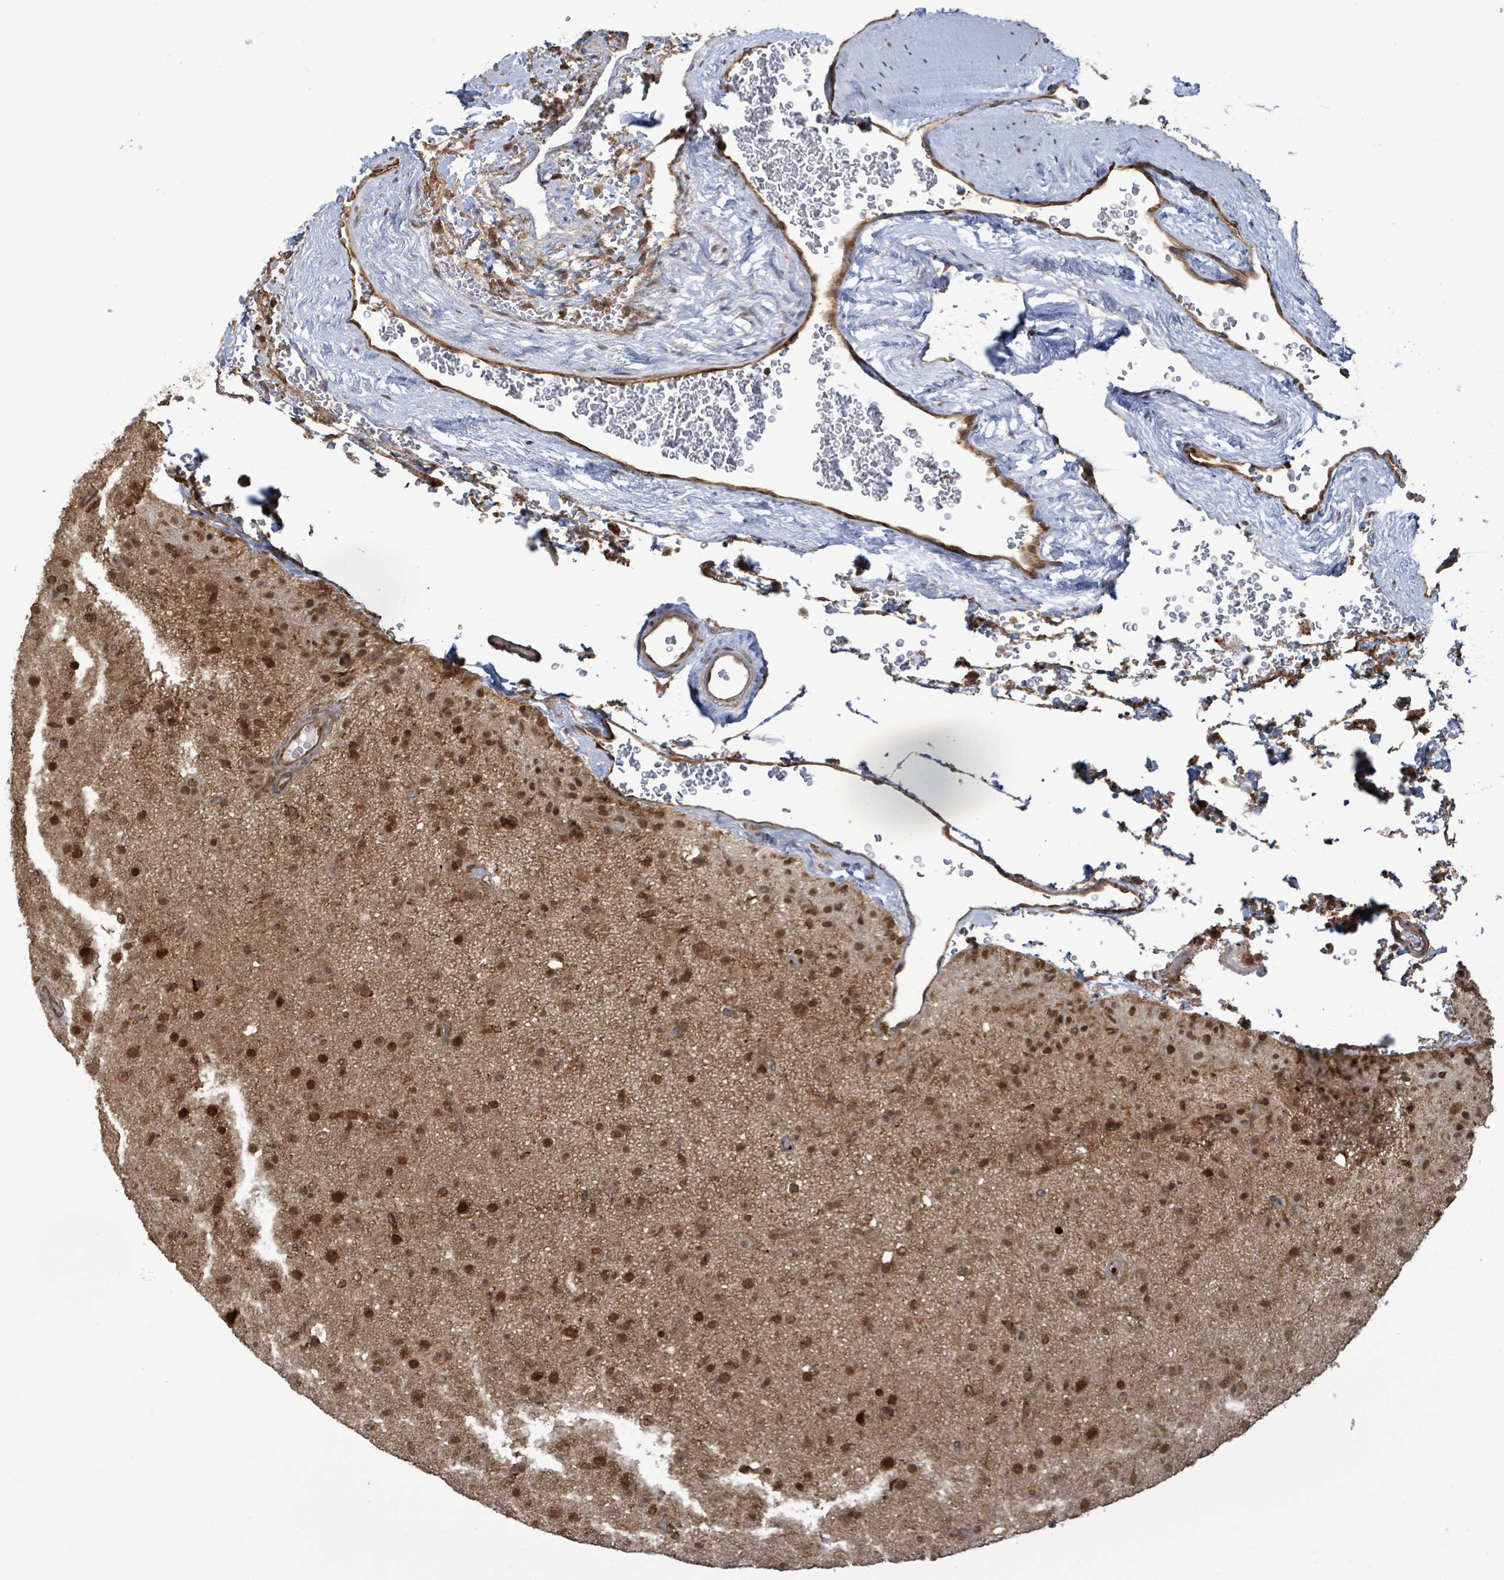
{"staining": {"intensity": "strong", "quantity": ">75%", "location": "nuclear"}, "tissue": "glioma", "cell_type": "Tumor cells", "image_type": "cancer", "snomed": [{"axis": "morphology", "description": "Glioma, malignant, Low grade"}, {"axis": "topography", "description": "Brain"}], "caption": "There is high levels of strong nuclear staining in tumor cells of glioma, as demonstrated by immunohistochemical staining (brown color).", "gene": "KLC1", "patient": {"sex": "male", "age": 65}}